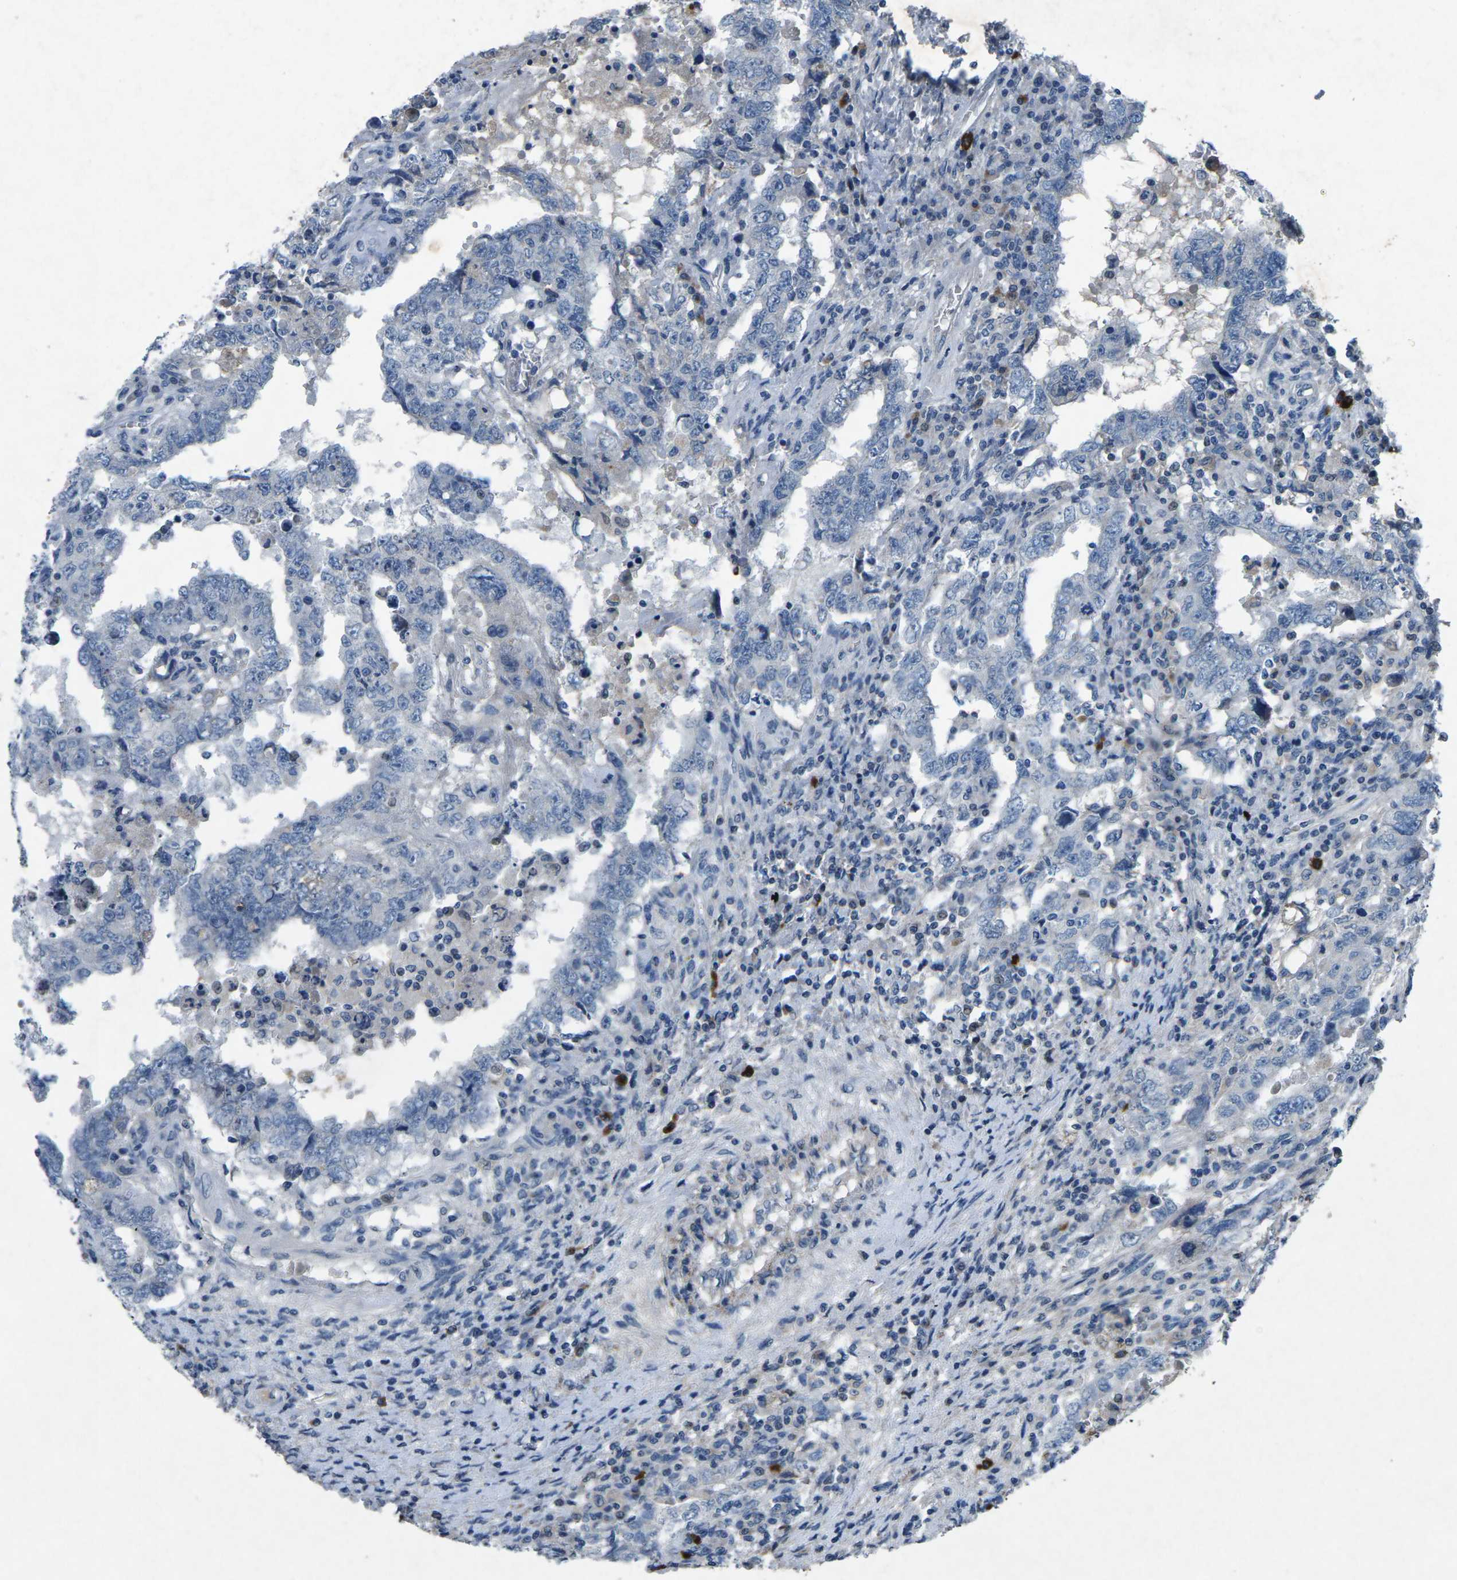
{"staining": {"intensity": "negative", "quantity": "none", "location": "none"}, "tissue": "testis cancer", "cell_type": "Tumor cells", "image_type": "cancer", "snomed": [{"axis": "morphology", "description": "Carcinoma, Embryonal, NOS"}, {"axis": "topography", "description": "Testis"}], "caption": "This is a photomicrograph of IHC staining of testis embryonal carcinoma, which shows no staining in tumor cells. Brightfield microscopy of IHC stained with DAB (3,3'-diaminobenzidine) (brown) and hematoxylin (blue), captured at high magnification.", "gene": "PLG", "patient": {"sex": "male", "age": 26}}